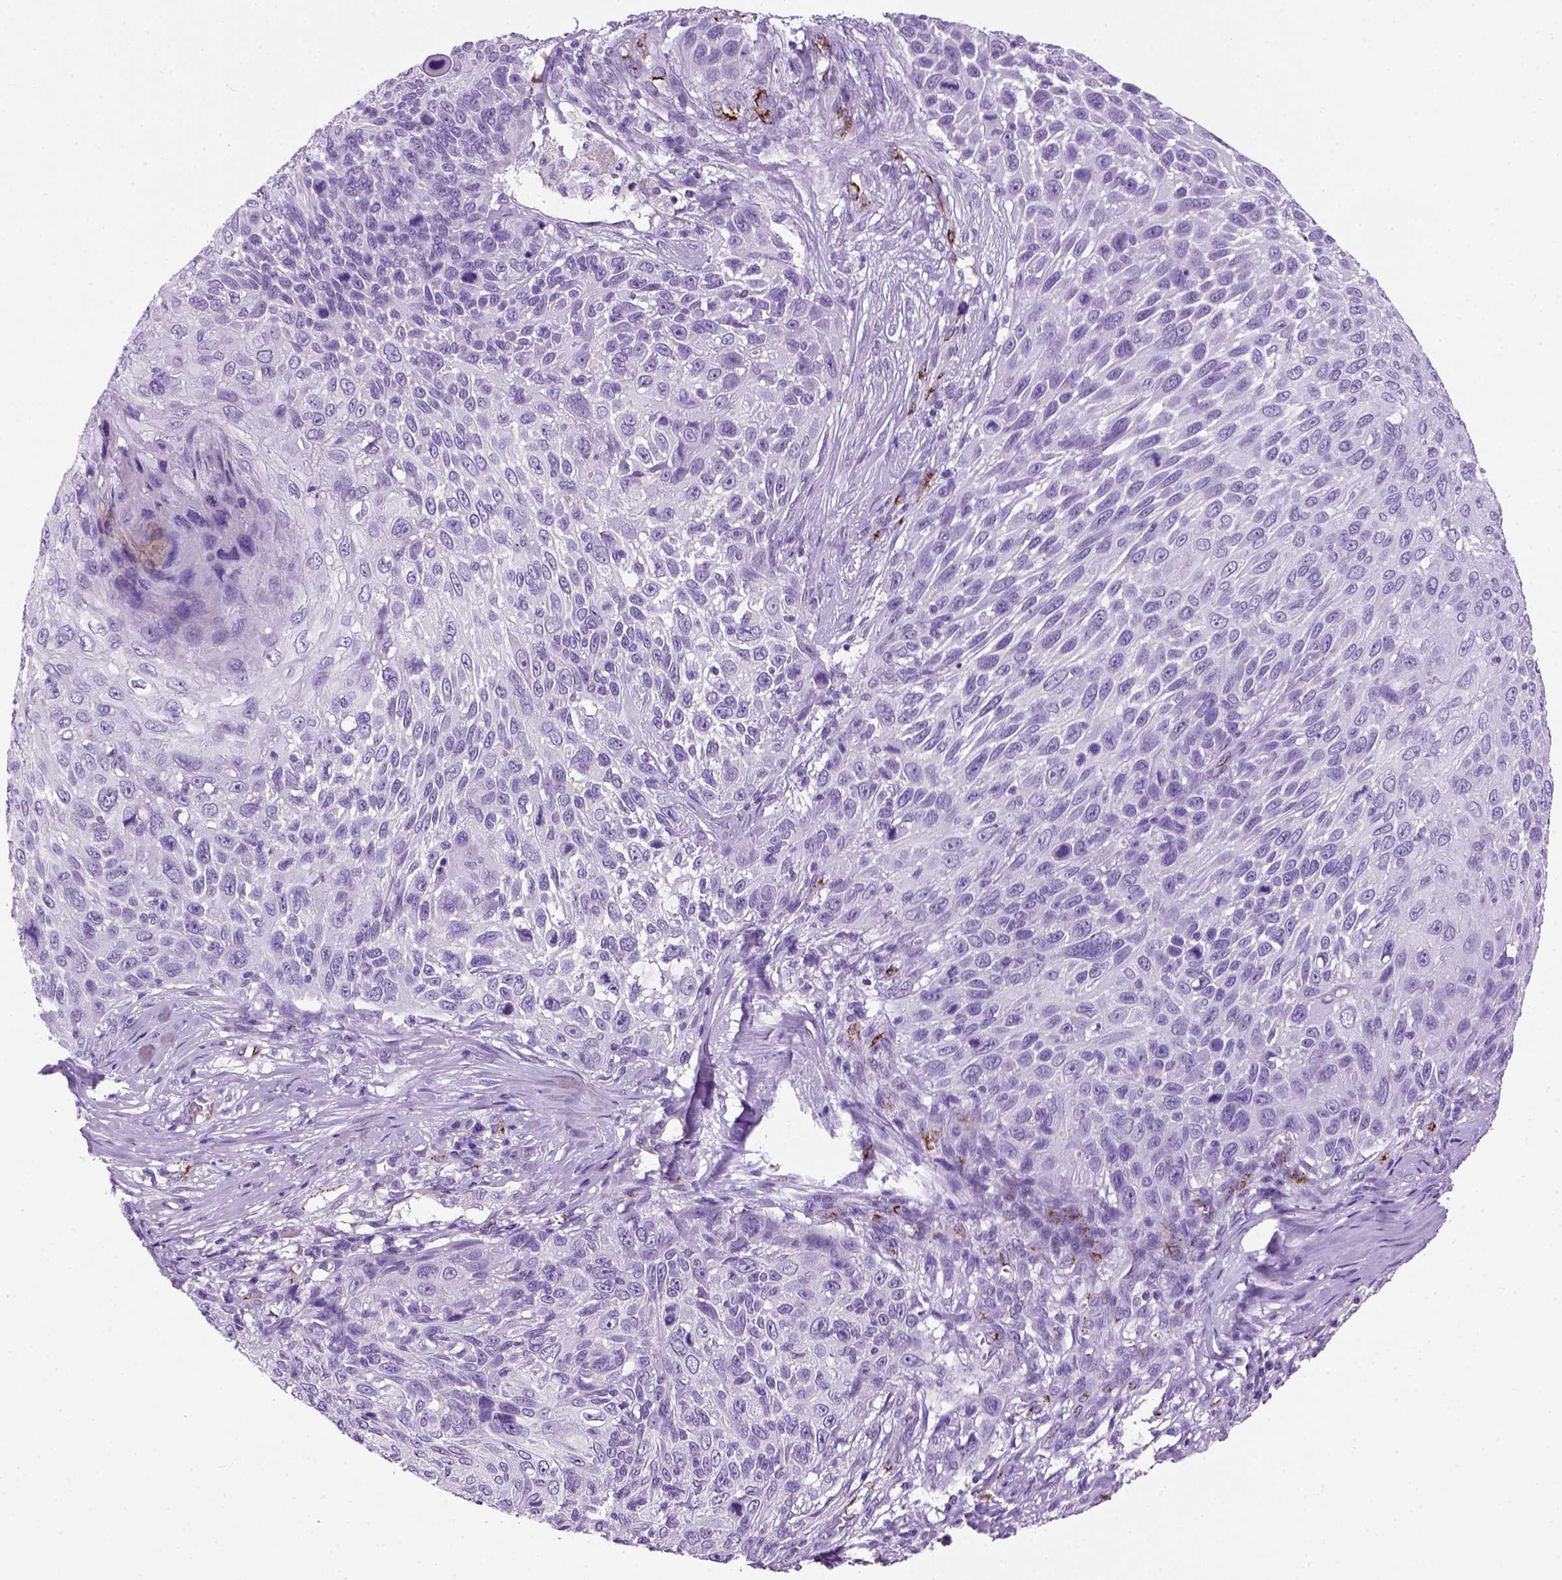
{"staining": {"intensity": "negative", "quantity": "none", "location": "none"}, "tissue": "skin cancer", "cell_type": "Tumor cells", "image_type": "cancer", "snomed": [{"axis": "morphology", "description": "Squamous cell carcinoma, NOS"}, {"axis": "topography", "description": "Skin"}], "caption": "An immunohistochemistry (IHC) photomicrograph of skin squamous cell carcinoma is shown. There is no staining in tumor cells of skin squamous cell carcinoma. (DAB IHC, high magnification).", "gene": "VWF", "patient": {"sex": "male", "age": 92}}